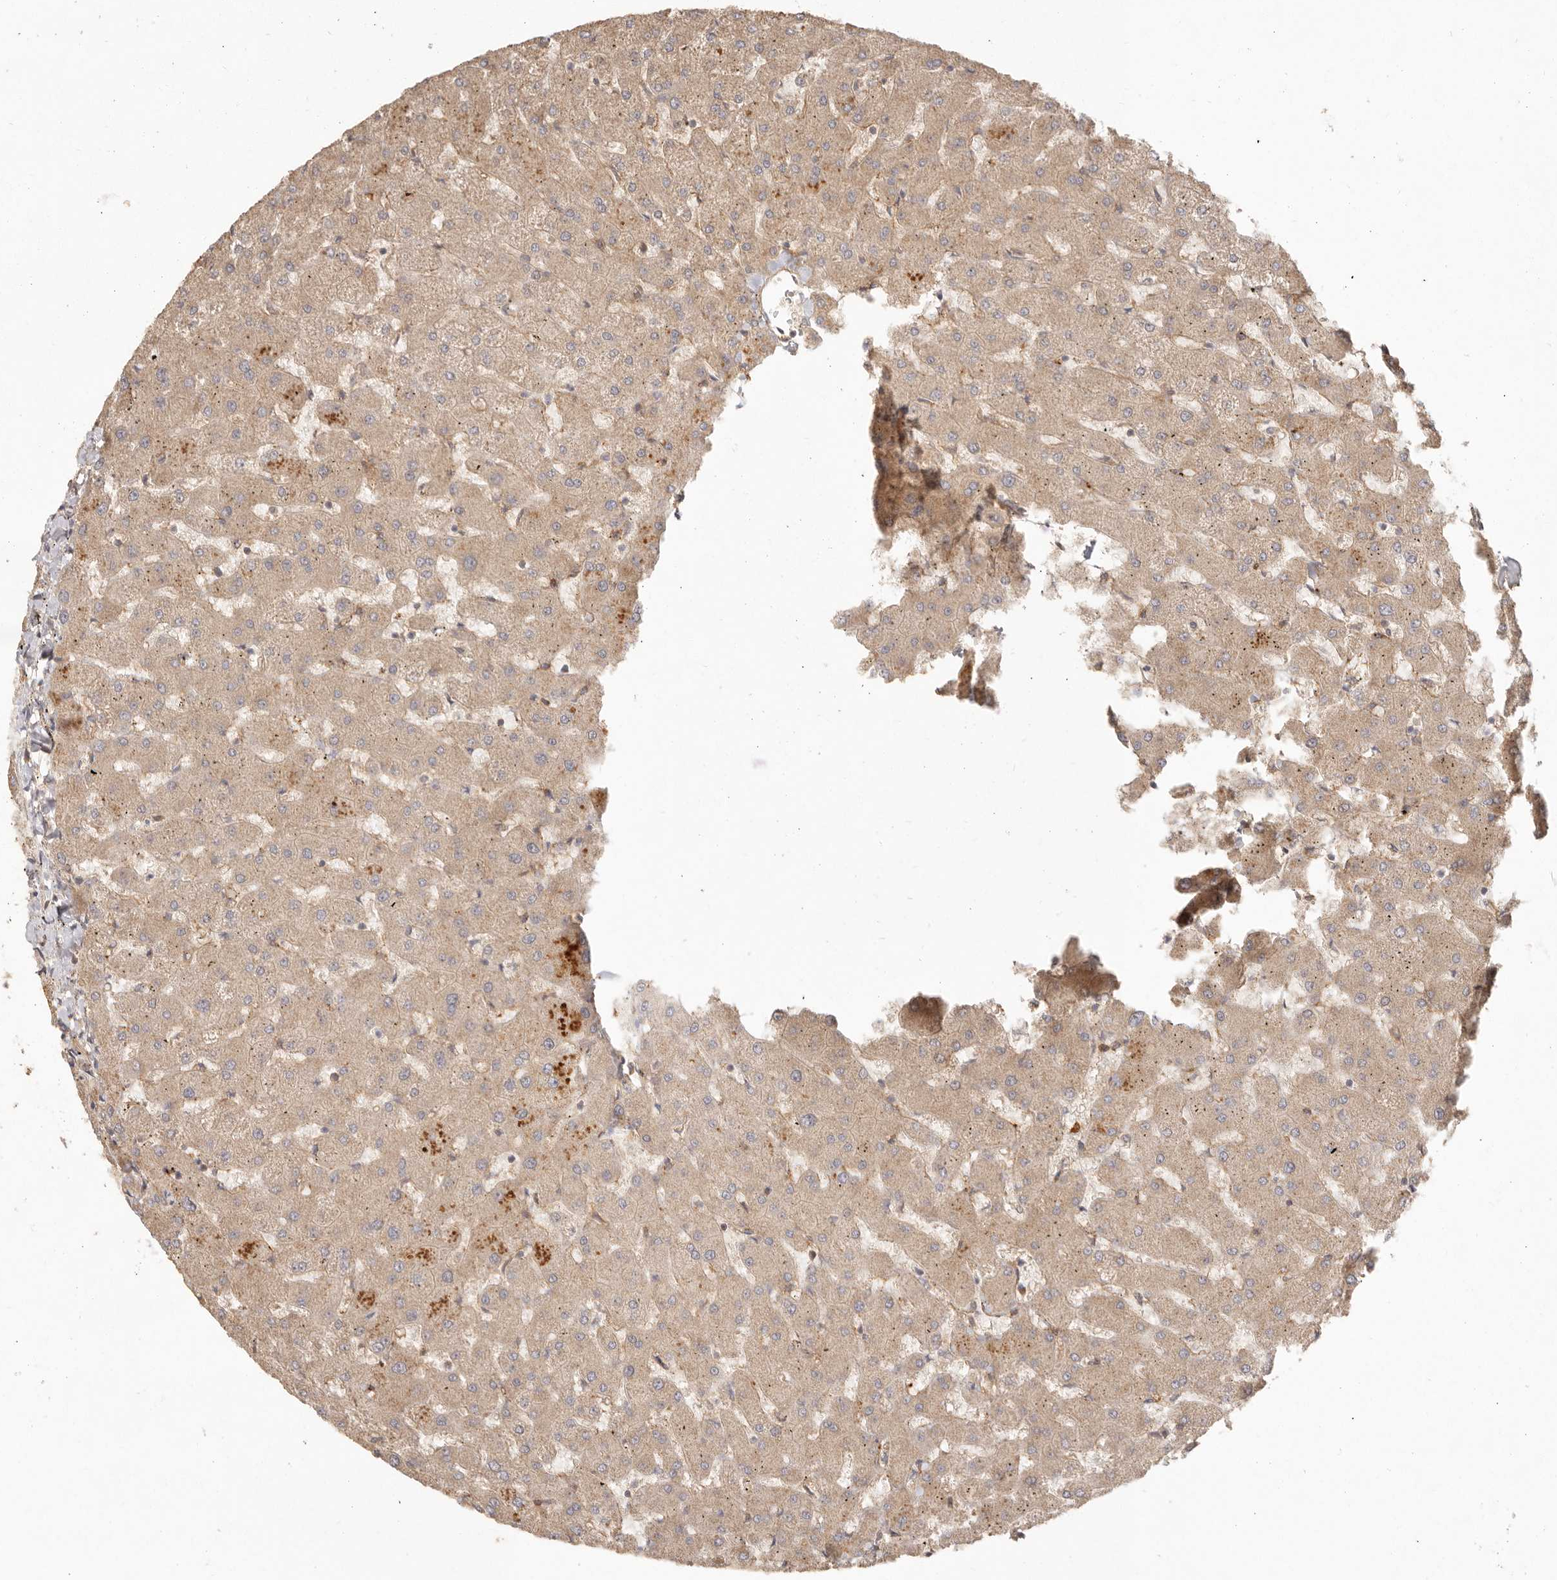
{"staining": {"intensity": "weak", "quantity": ">75%", "location": "cytoplasmic/membranous"}, "tissue": "liver", "cell_type": "Cholangiocytes", "image_type": "normal", "snomed": [{"axis": "morphology", "description": "Normal tissue, NOS"}, {"axis": "topography", "description": "Liver"}], "caption": "Immunohistochemical staining of unremarkable liver demonstrates >75% levels of weak cytoplasmic/membranous protein positivity in about >75% of cholangiocytes.", "gene": "VIPR1", "patient": {"sex": "female", "age": 63}}